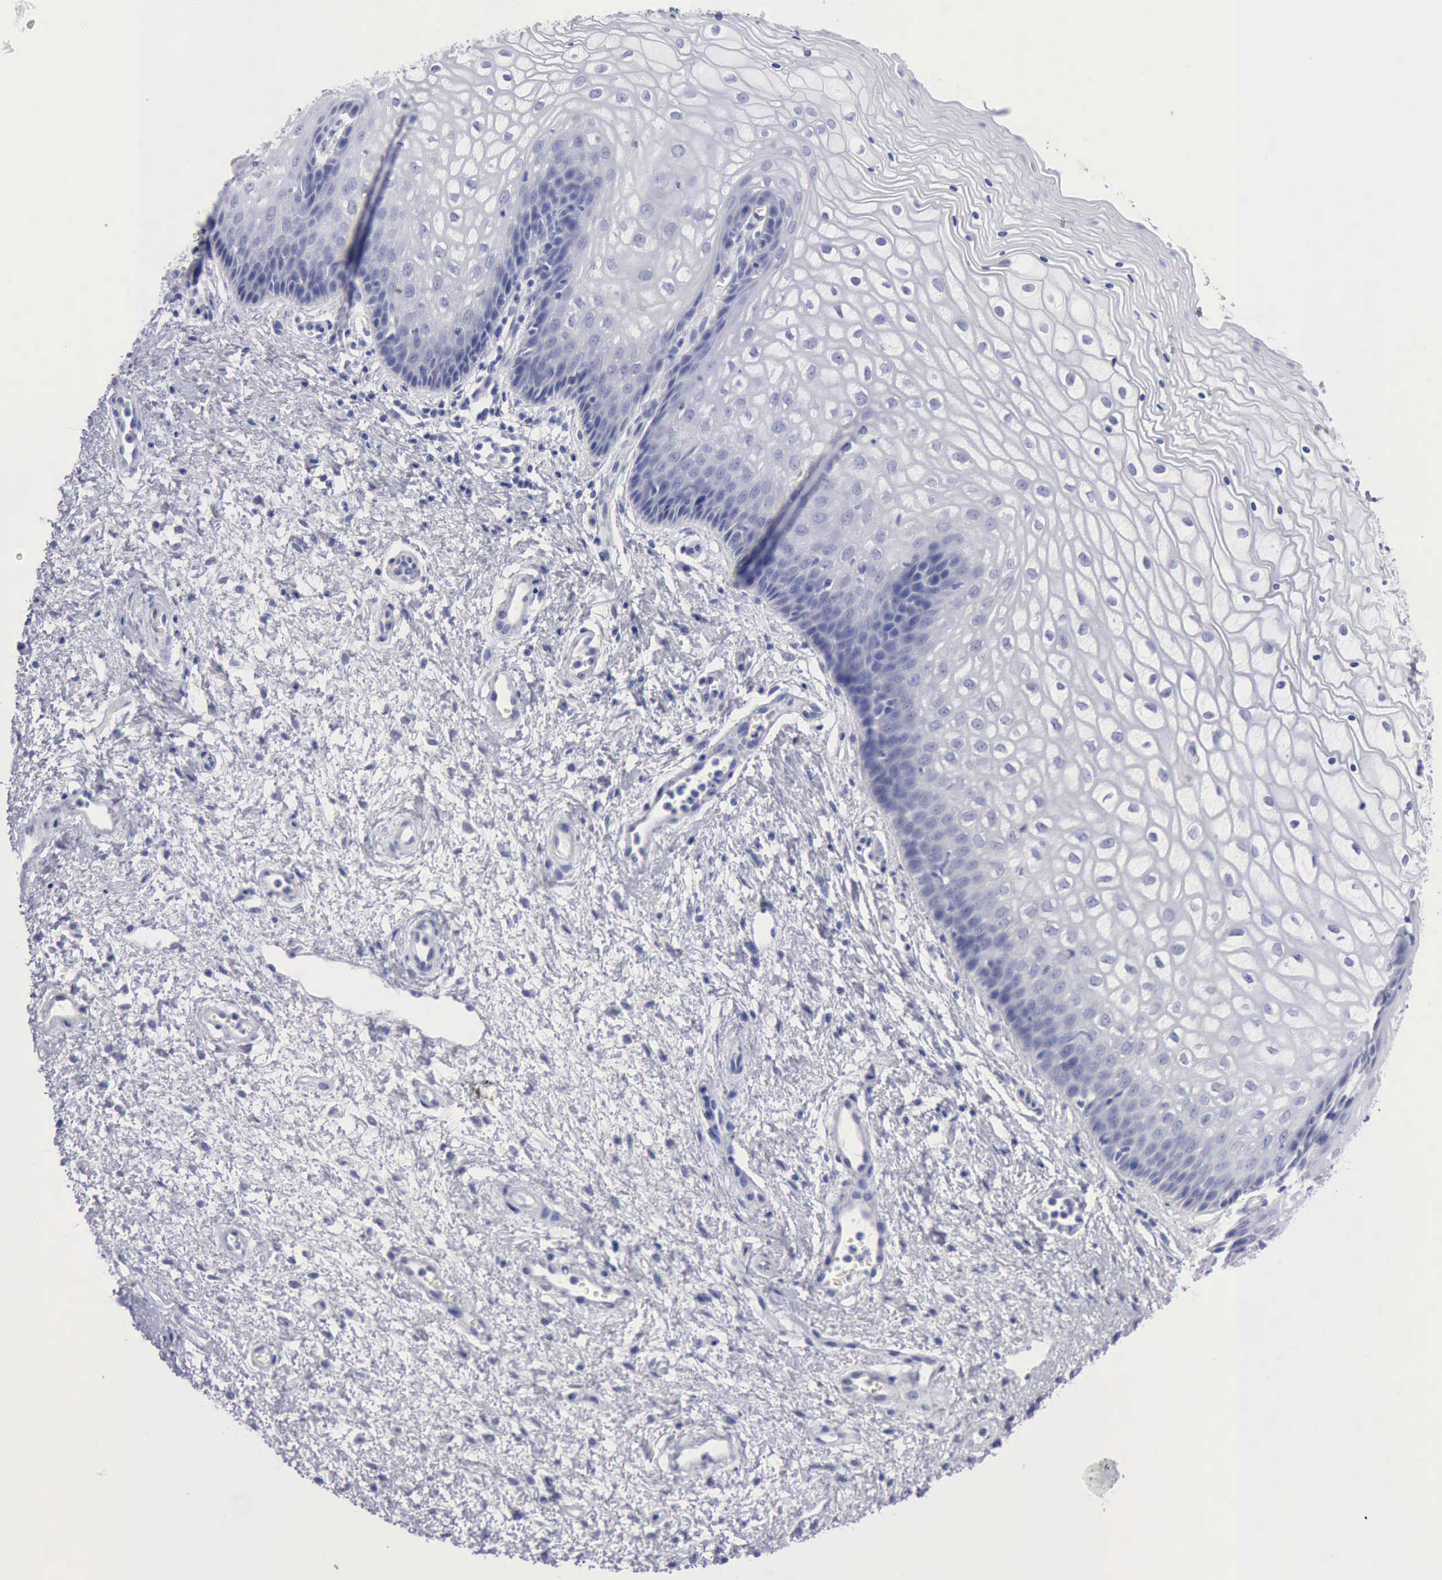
{"staining": {"intensity": "negative", "quantity": "none", "location": "none"}, "tissue": "vagina", "cell_type": "Squamous epithelial cells", "image_type": "normal", "snomed": [{"axis": "morphology", "description": "Normal tissue, NOS"}, {"axis": "topography", "description": "Vagina"}], "caption": "DAB (3,3'-diaminobenzidine) immunohistochemical staining of benign vagina reveals no significant expression in squamous epithelial cells.", "gene": "ANGEL1", "patient": {"sex": "female", "age": 34}}